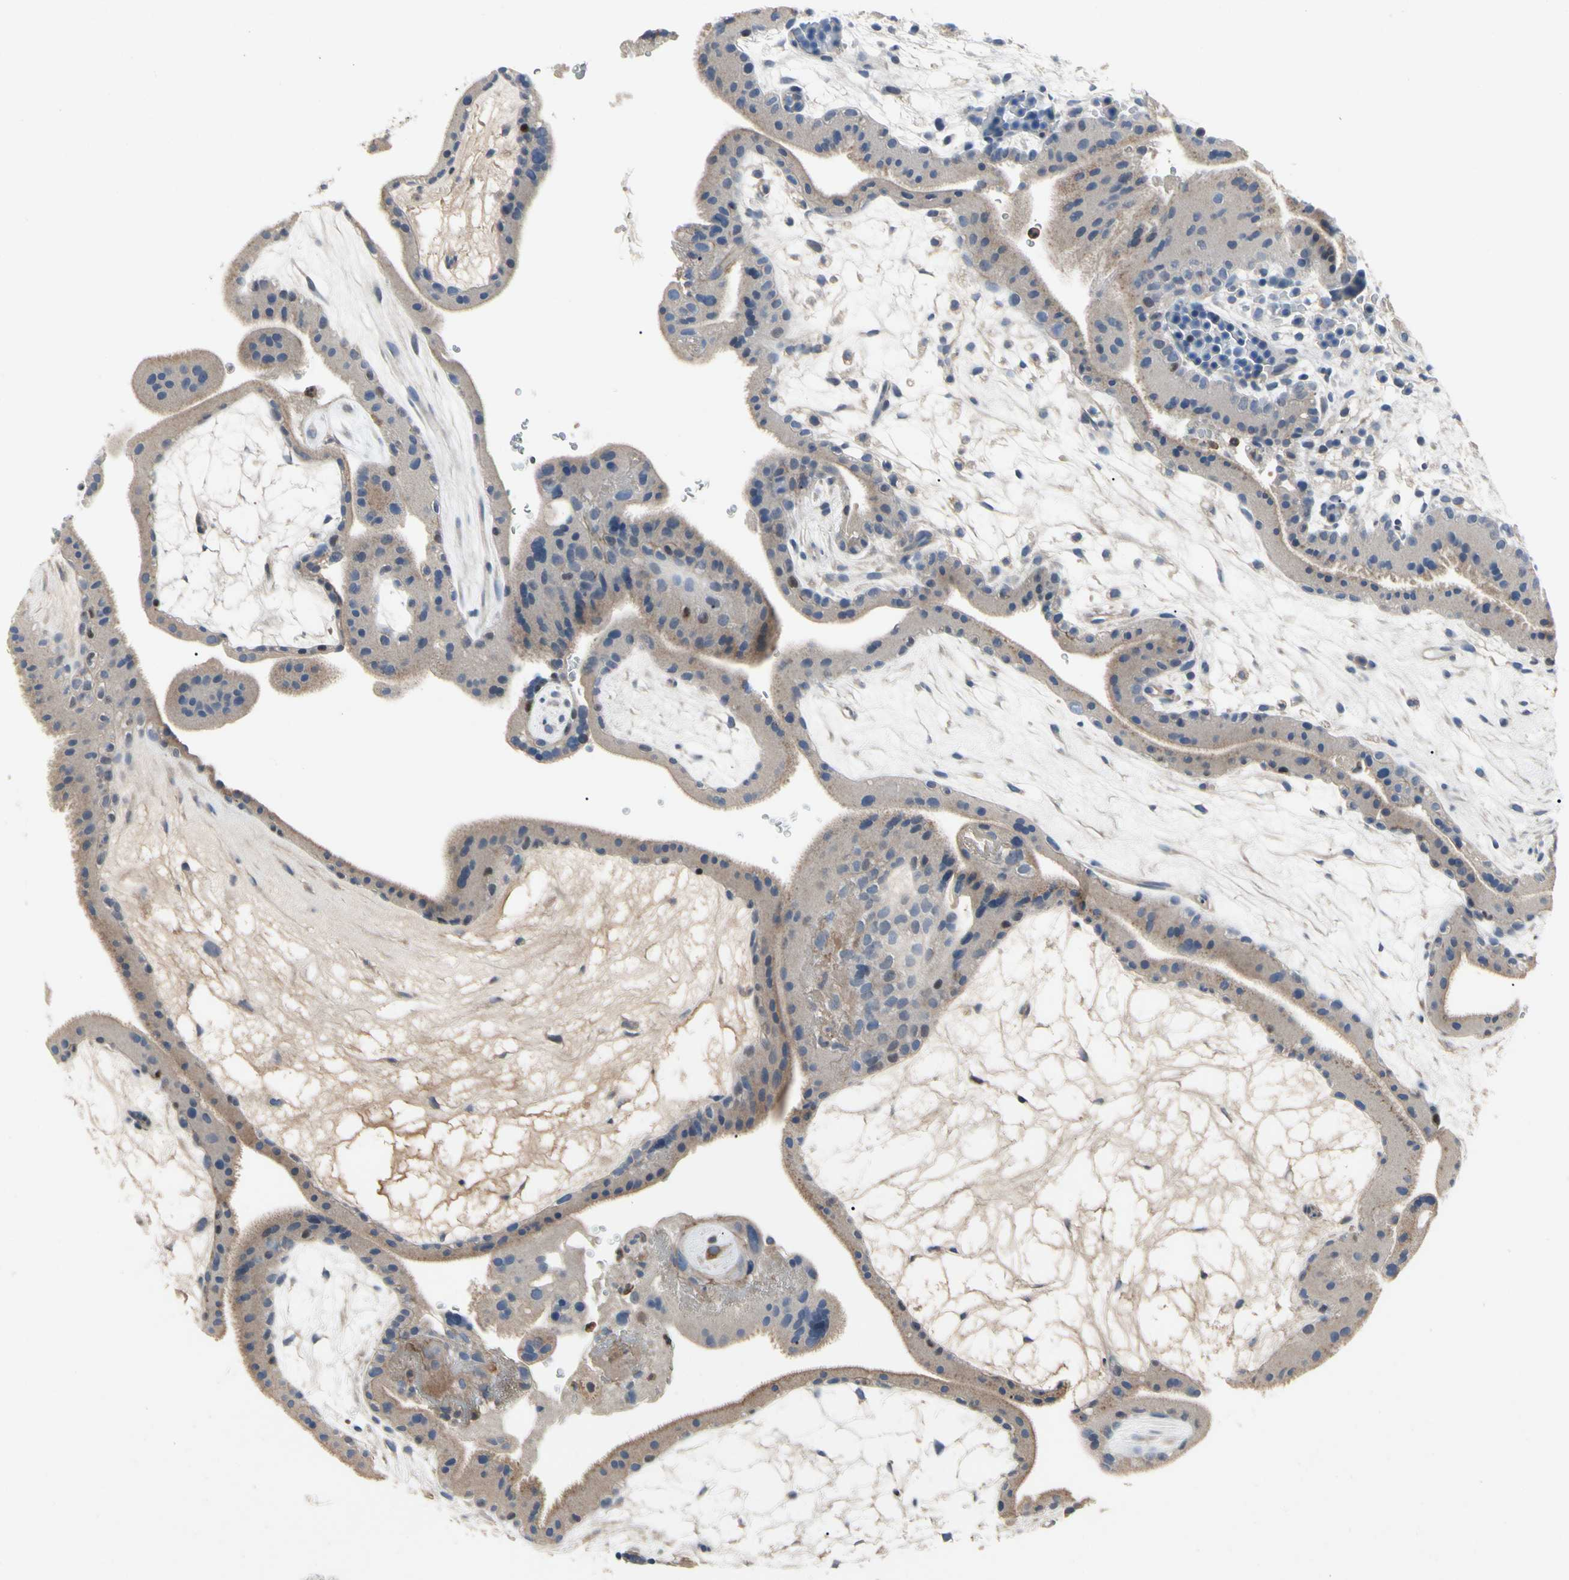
{"staining": {"intensity": "weak", "quantity": "<25%", "location": "cytoplasmic/membranous"}, "tissue": "placenta", "cell_type": "Trophoblastic cells", "image_type": "normal", "snomed": [{"axis": "morphology", "description": "Normal tissue, NOS"}, {"axis": "topography", "description": "Placenta"}], "caption": "DAB immunohistochemical staining of benign human placenta displays no significant expression in trophoblastic cells.", "gene": "CRTAC1", "patient": {"sex": "female", "age": 19}}